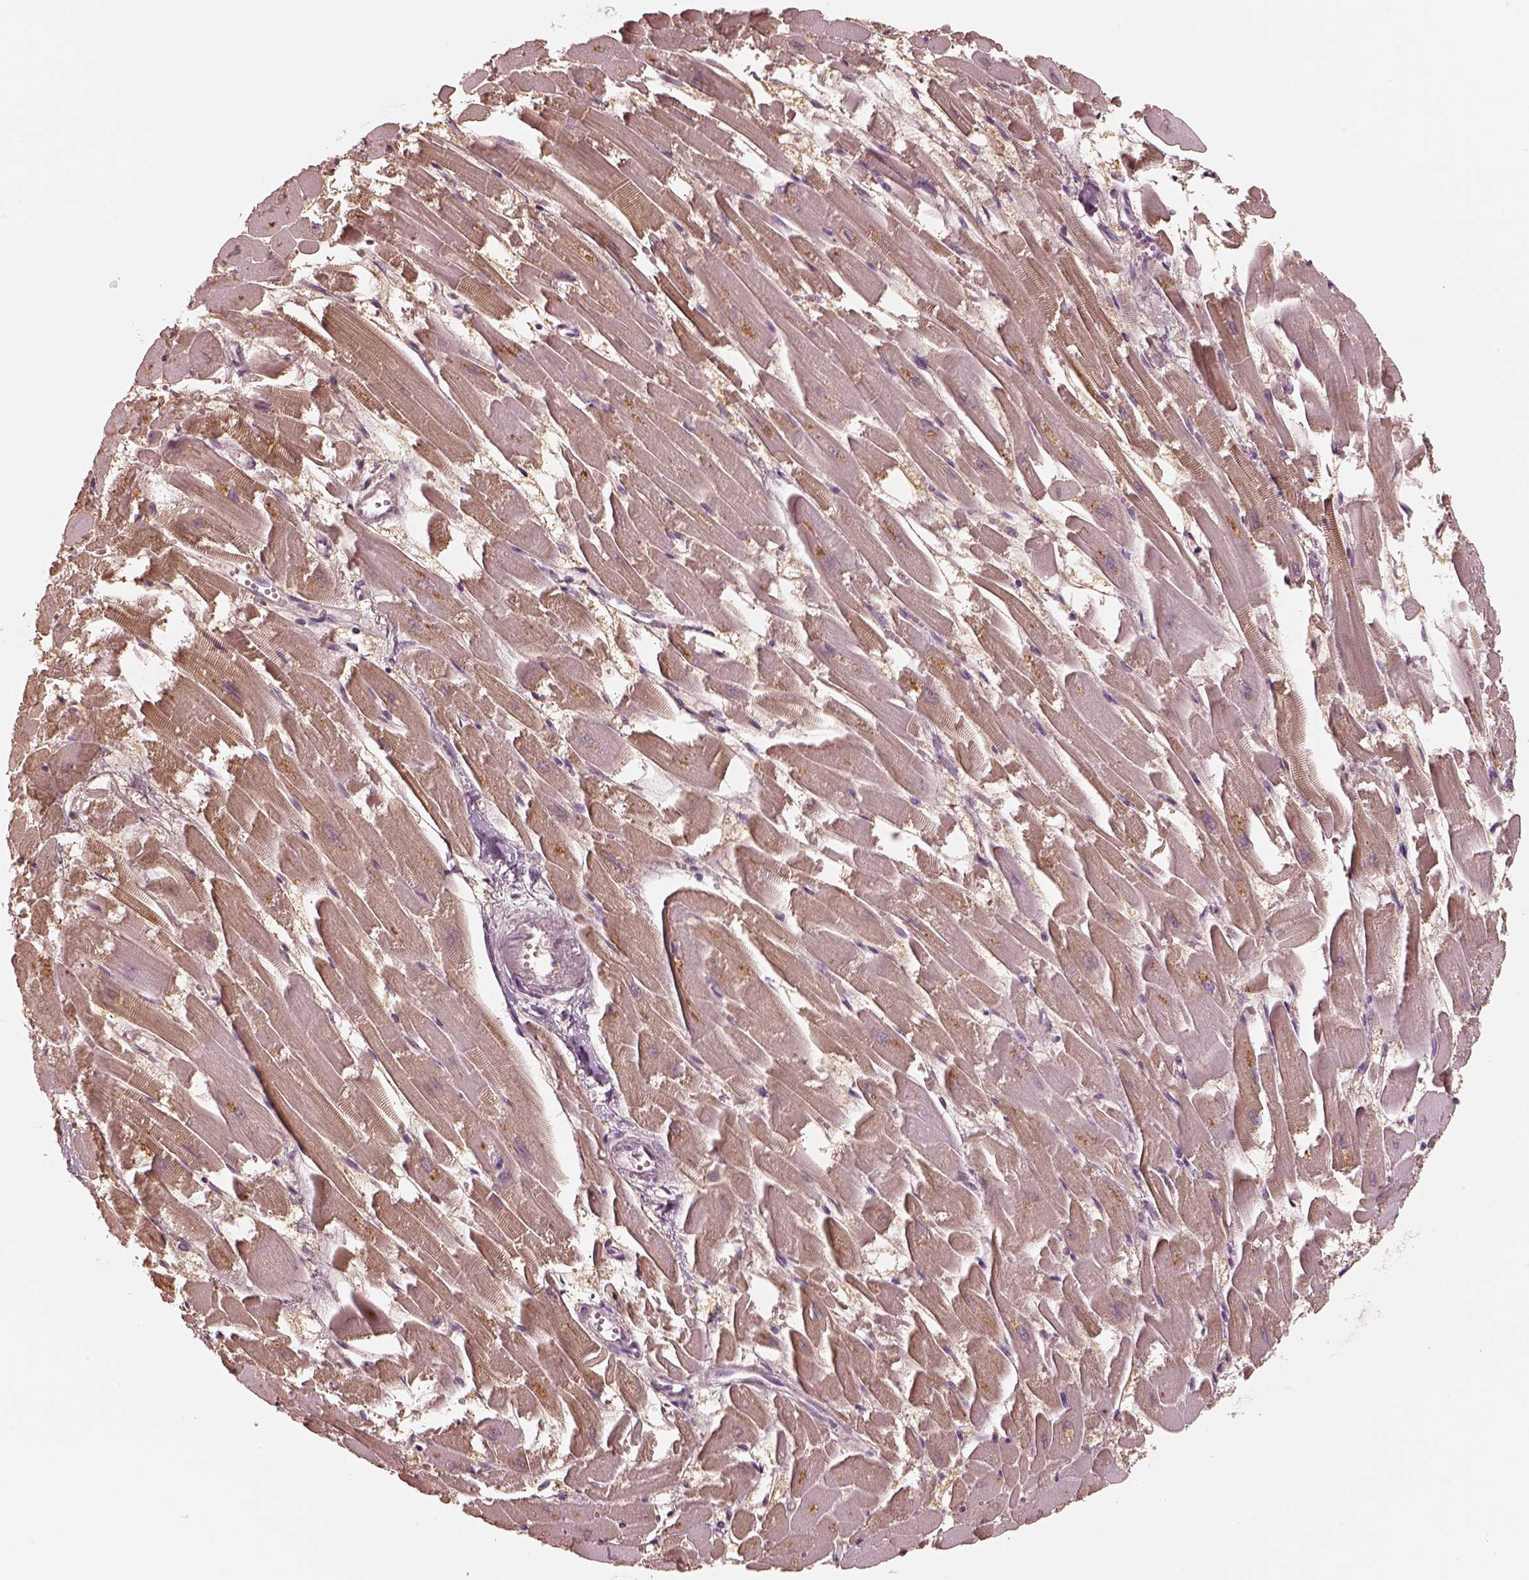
{"staining": {"intensity": "weak", "quantity": ">75%", "location": "cytoplasmic/membranous"}, "tissue": "heart muscle", "cell_type": "Cardiomyocytes", "image_type": "normal", "snomed": [{"axis": "morphology", "description": "Normal tissue, NOS"}, {"axis": "topography", "description": "Heart"}], "caption": "Benign heart muscle shows weak cytoplasmic/membranous staining in about >75% of cardiomyocytes, visualized by immunohistochemistry. (Stains: DAB (3,3'-diaminobenzidine) in brown, nuclei in blue, Microscopy: brightfield microscopy at high magnification).", "gene": "EGR4", "patient": {"sex": "female", "age": 52}}